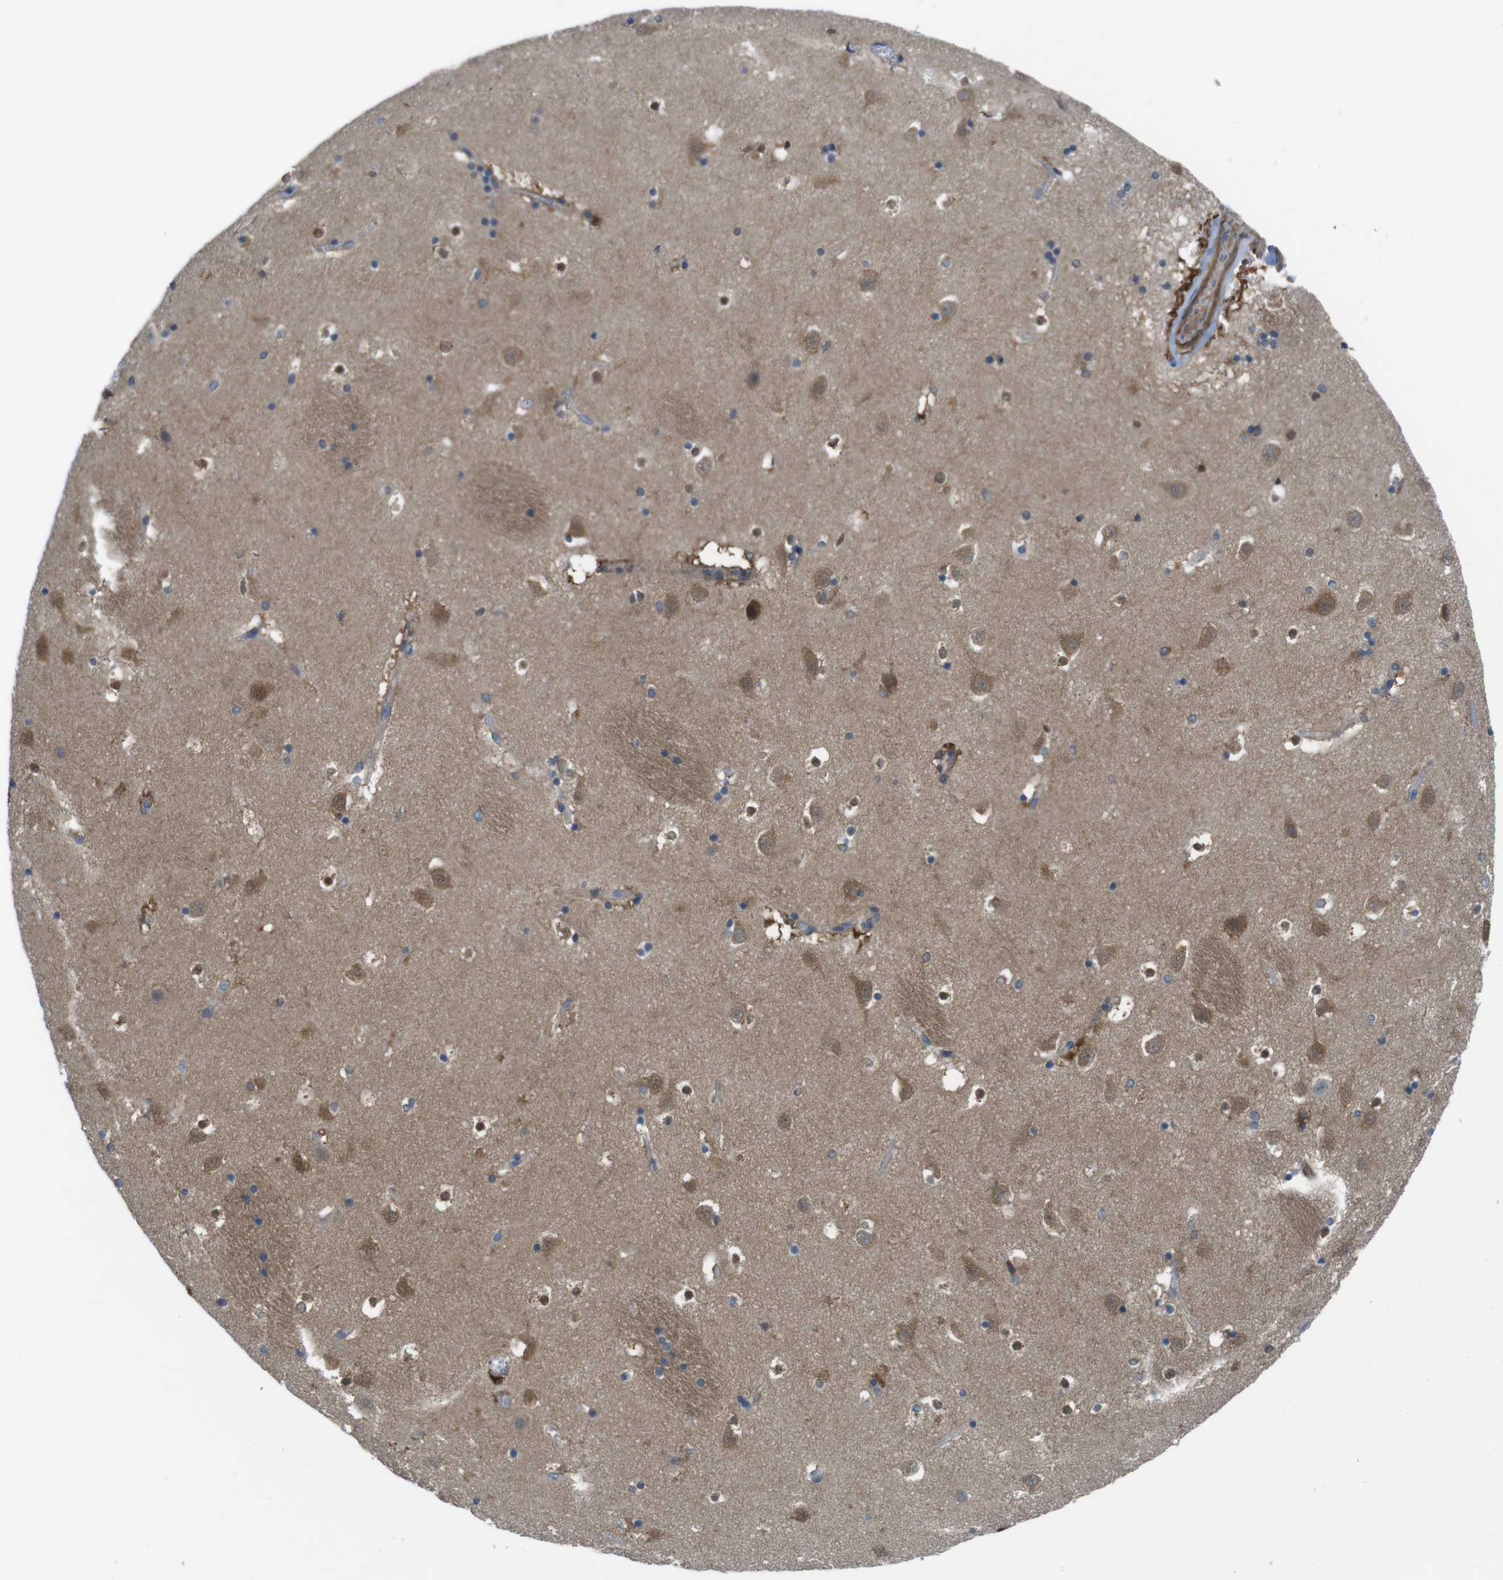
{"staining": {"intensity": "moderate", "quantity": "25%-75%", "location": "cytoplasmic/membranous"}, "tissue": "caudate", "cell_type": "Glial cells", "image_type": "normal", "snomed": [{"axis": "morphology", "description": "Normal tissue, NOS"}, {"axis": "topography", "description": "Lateral ventricle wall"}], "caption": "An image showing moderate cytoplasmic/membranous positivity in about 25%-75% of glial cells in unremarkable caudate, as visualized by brown immunohistochemical staining.", "gene": "MTHFD1L", "patient": {"sex": "male", "age": 45}}